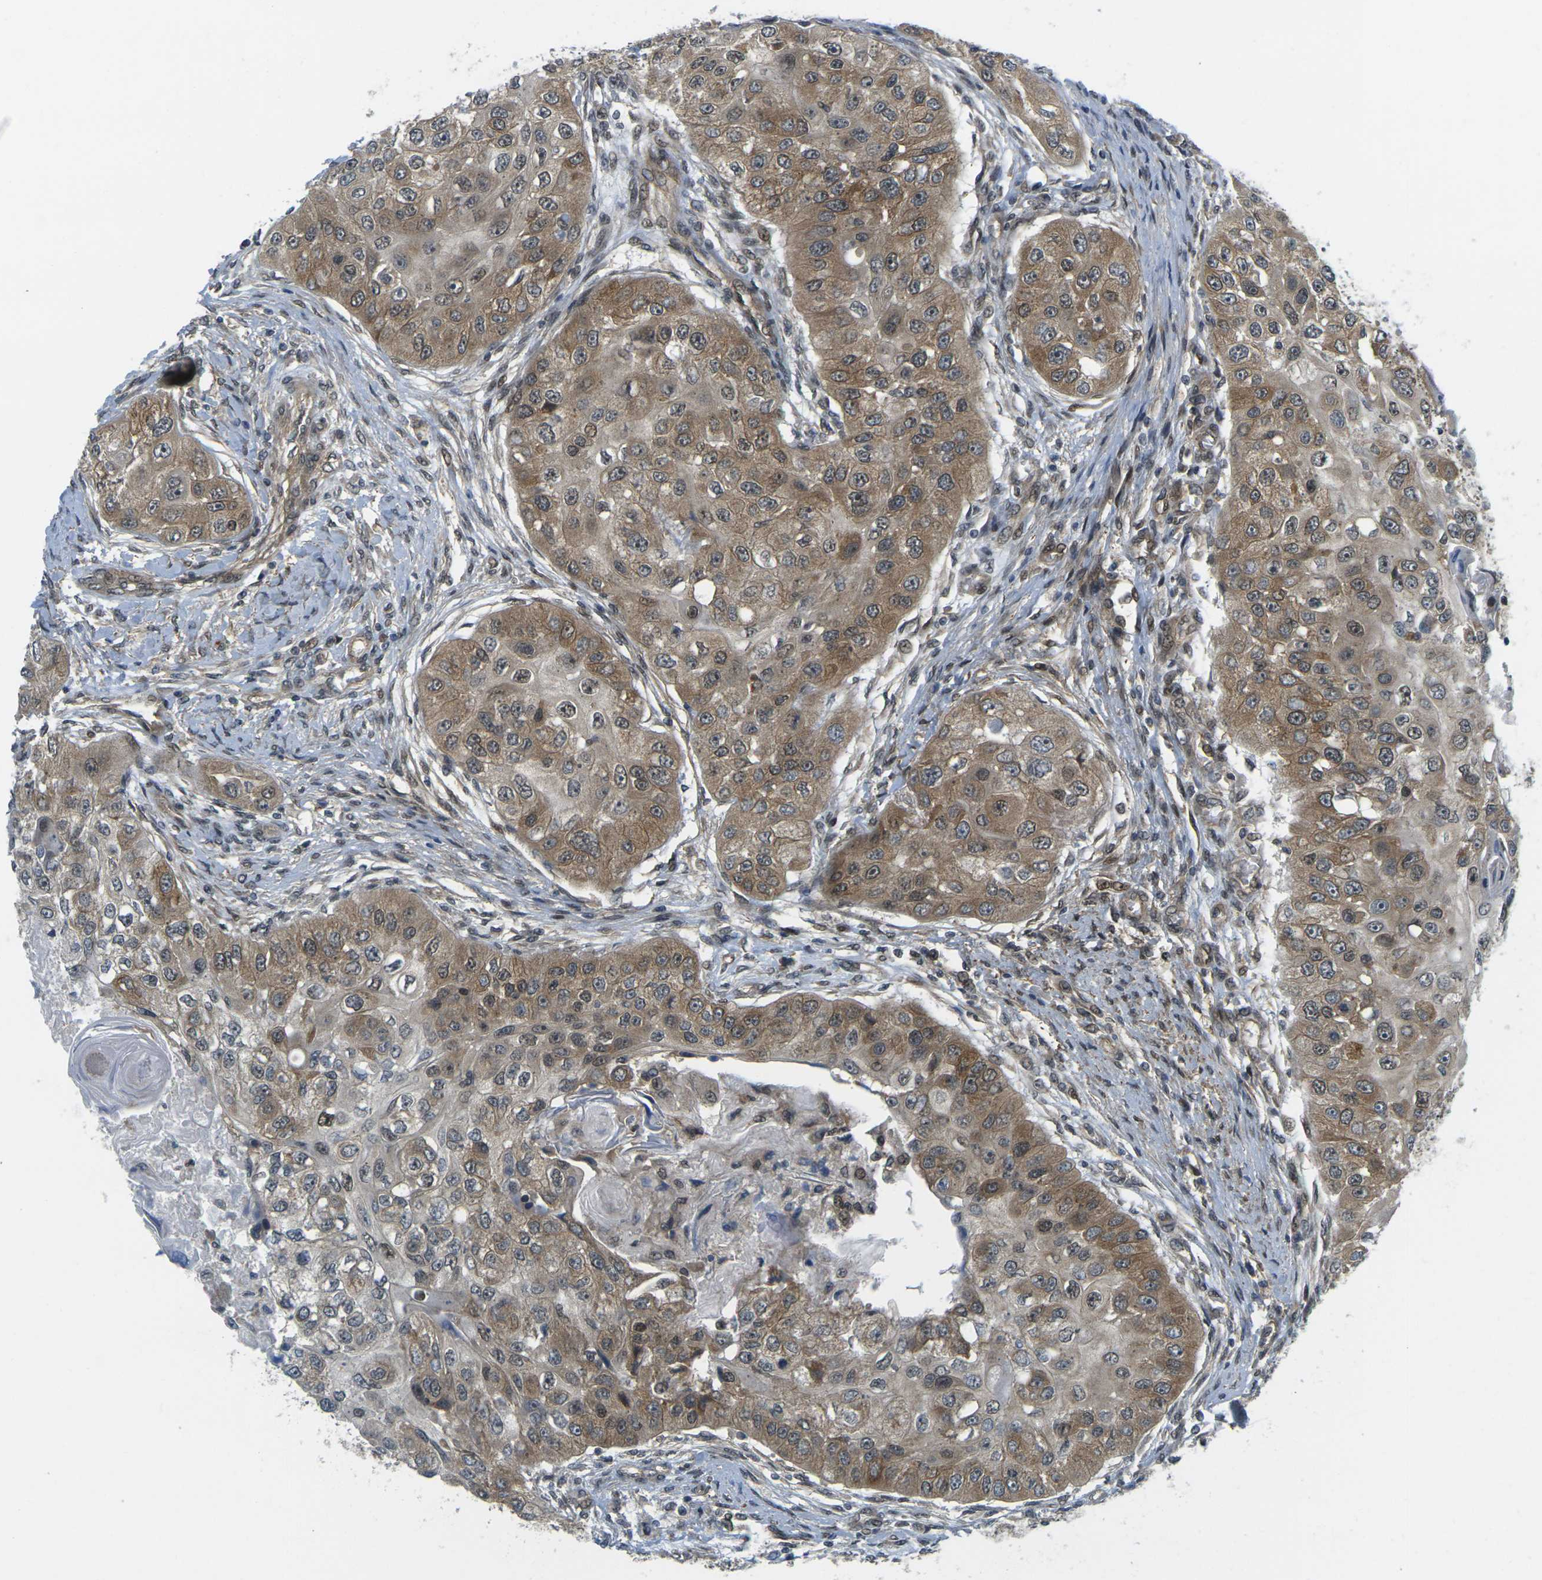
{"staining": {"intensity": "moderate", "quantity": ">75%", "location": "cytoplasmic/membranous"}, "tissue": "head and neck cancer", "cell_type": "Tumor cells", "image_type": "cancer", "snomed": [{"axis": "morphology", "description": "Normal tissue, NOS"}, {"axis": "morphology", "description": "Squamous cell carcinoma, NOS"}, {"axis": "topography", "description": "Skeletal muscle"}, {"axis": "topography", "description": "Head-Neck"}], "caption": "Immunohistochemistry image of neoplastic tissue: head and neck cancer (squamous cell carcinoma) stained using IHC demonstrates medium levels of moderate protein expression localized specifically in the cytoplasmic/membranous of tumor cells, appearing as a cytoplasmic/membranous brown color.", "gene": "KCTD10", "patient": {"sex": "male", "age": 51}}